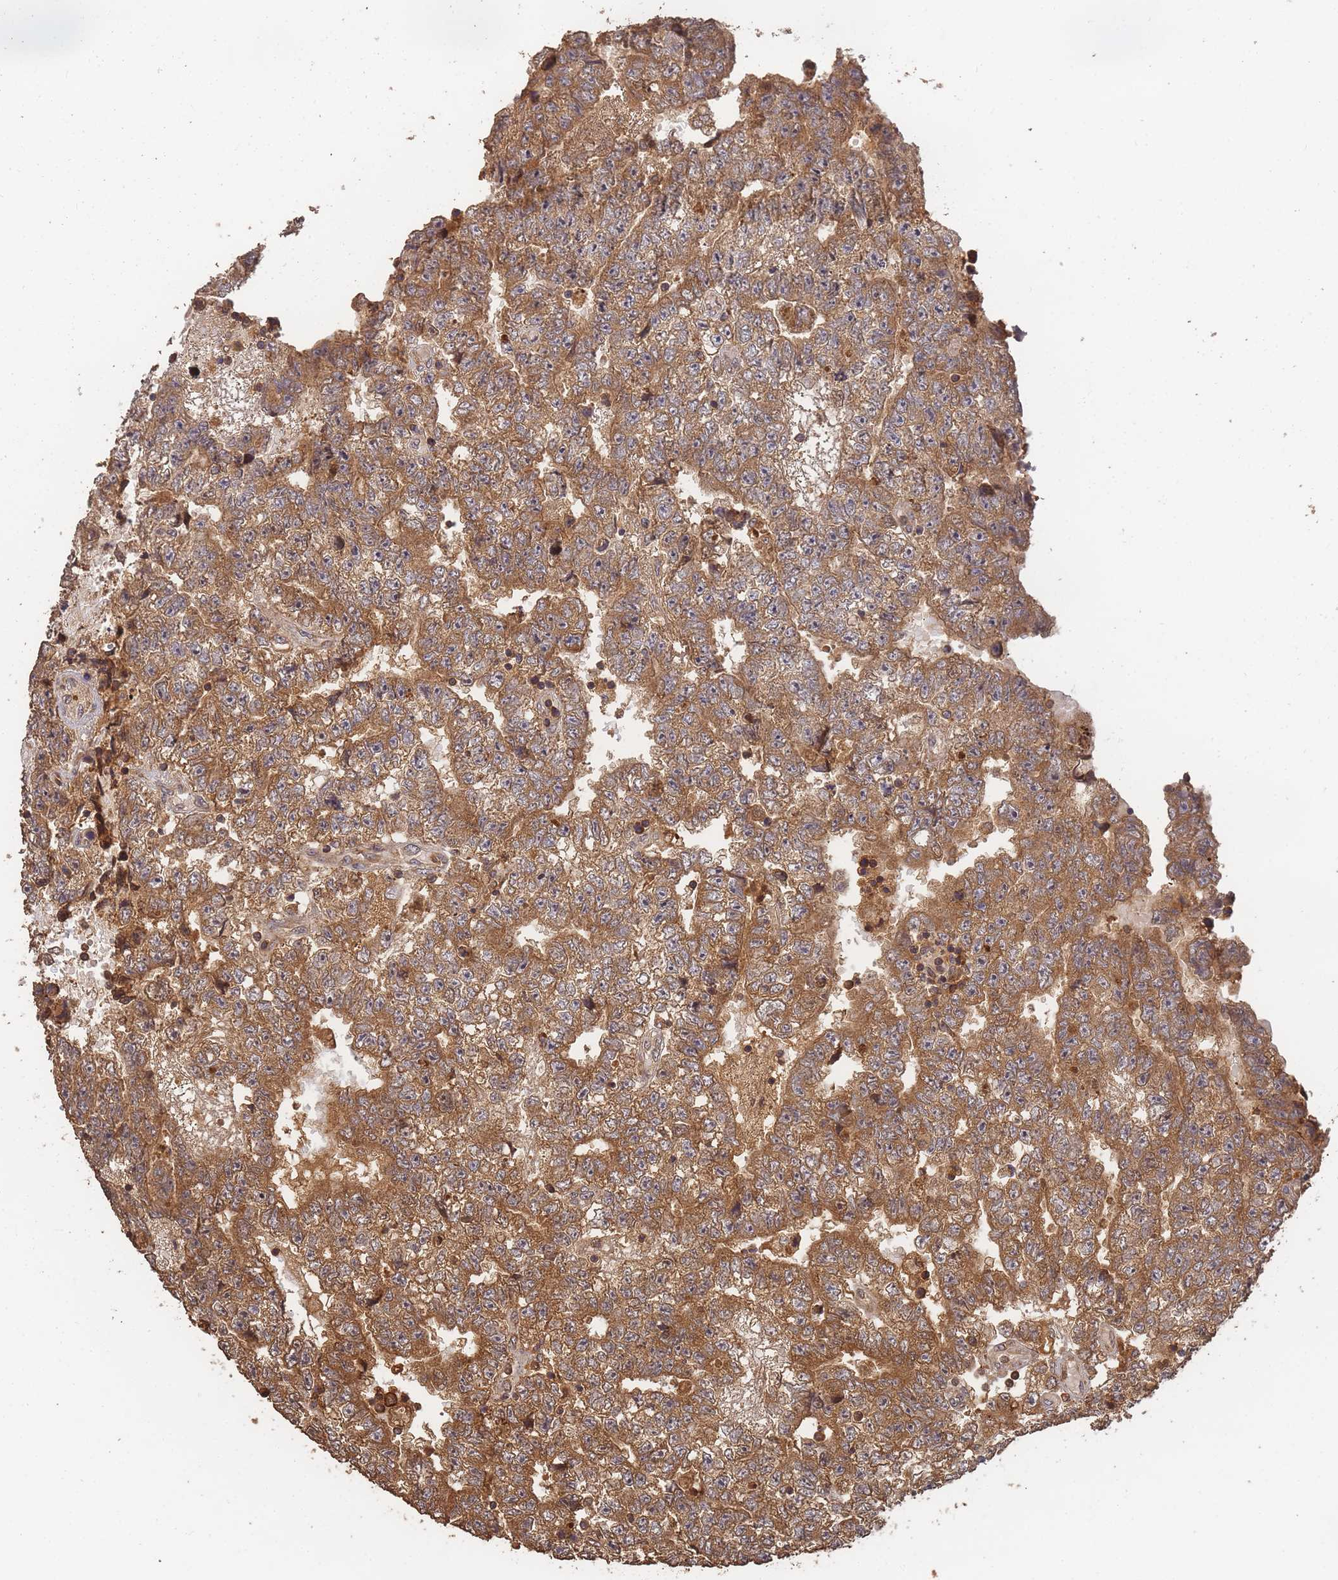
{"staining": {"intensity": "moderate", "quantity": ">75%", "location": "cytoplasmic/membranous"}, "tissue": "testis cancer", "cell_type": "Tumor cells", "image_type": "cancer", "snomed": [{"axis": "morphology", "description": "Carcinoma, Embryonal, NOS"}, {"axis": "topography", "description": "Testis"}], "caption": "A brown stain highlights moderate cytoplasmic/membranous expression of a protein in human testis embryonal carcinoma tumor cells. The staining is performed using DAB (3,3'-diaminobenzidine) brown chromogen to label protein expression. The nuclei are counter-stained blue using hematoxylin.", "gene": "ALKBH1", "patient": {"sex": "male", "age": 25}}